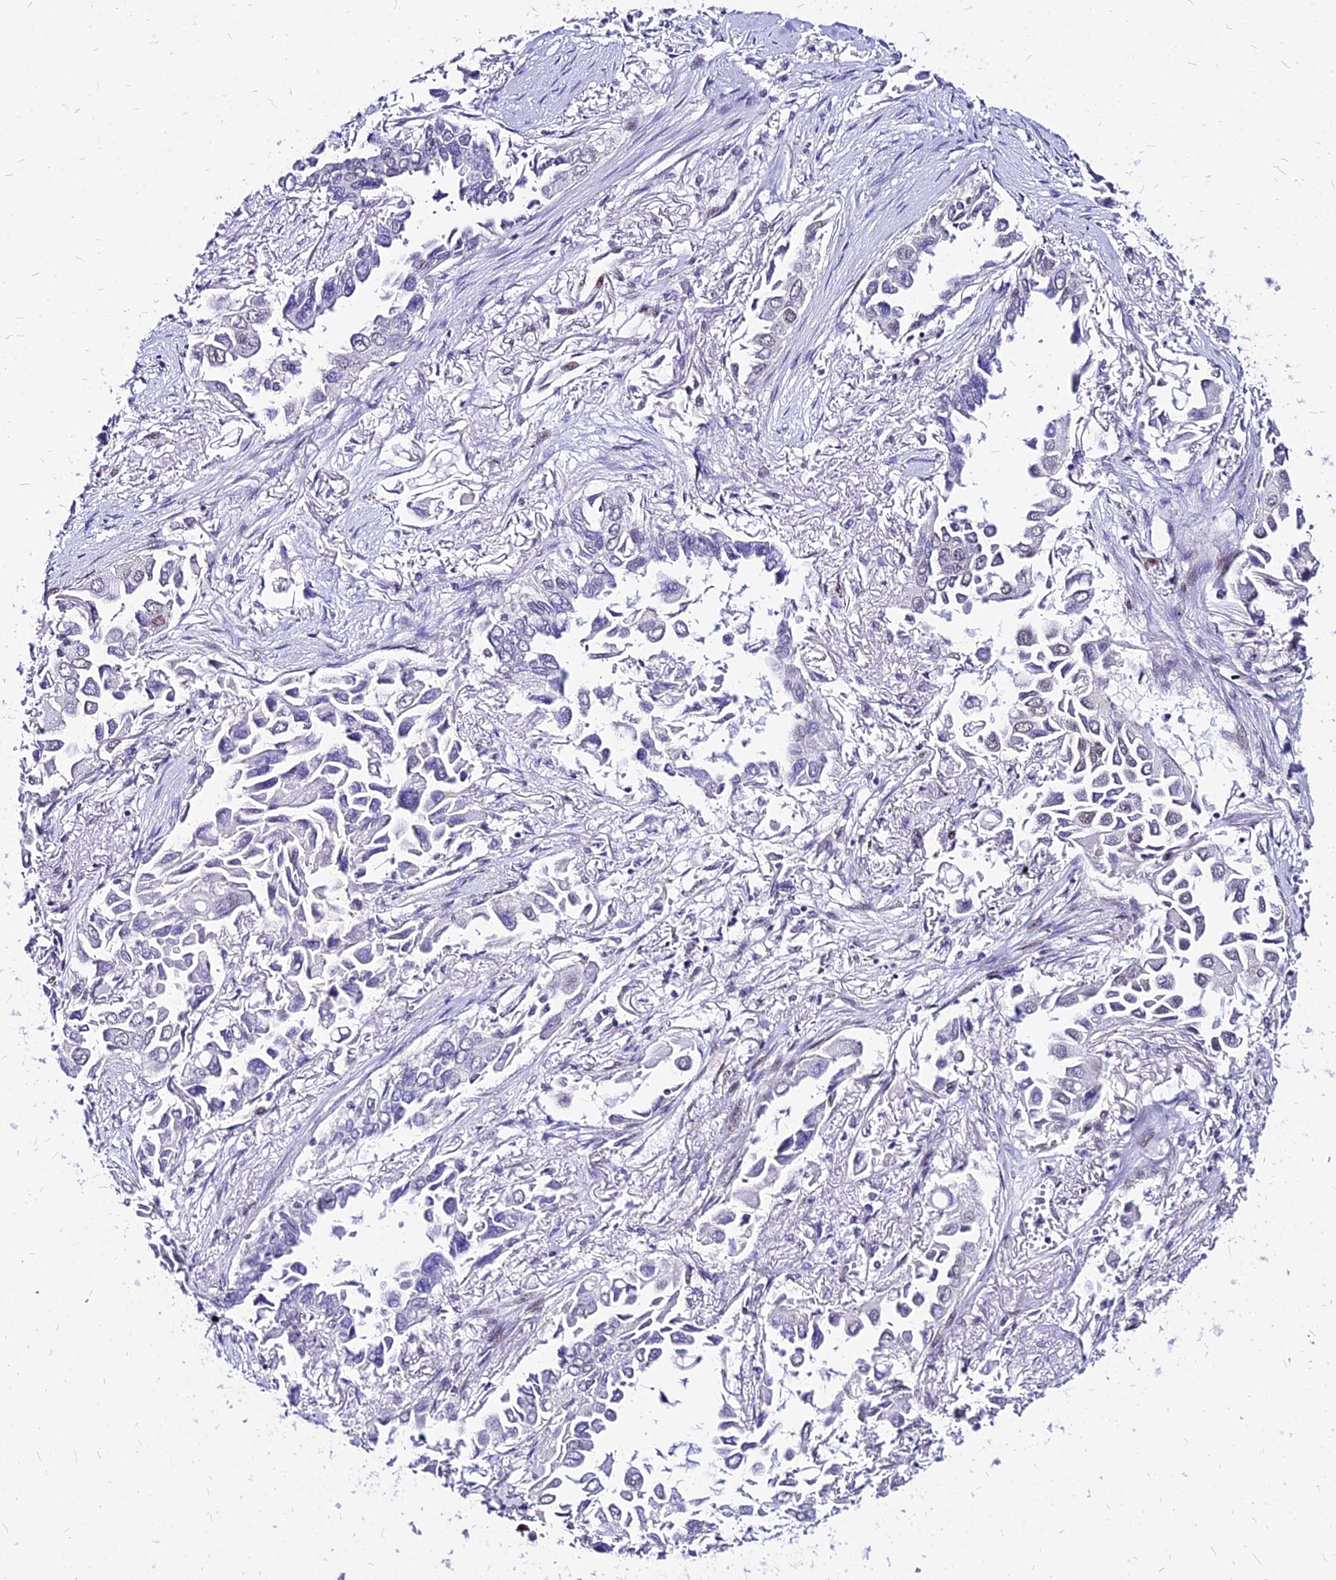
{"staining": {"intensity": "moderate", "quantity": "<25%", "location": "nuclear"}, "tissue": "lung cancer", "cell_type": "Tumor cells", "image_type": "cancer", "snomed": [{"axis": "morphology", "description": "Adenocarcinoma, NOS"}, {"axis": "topography", "description": "Lung"}], "caption": "Protein analysis of lung adenocarcinoma tissue demonstrates moderate nuclear staining in approximately <25% of tumor cells.", "gene": "FDX2", "patient": {"sex": "female", "age": 76}}